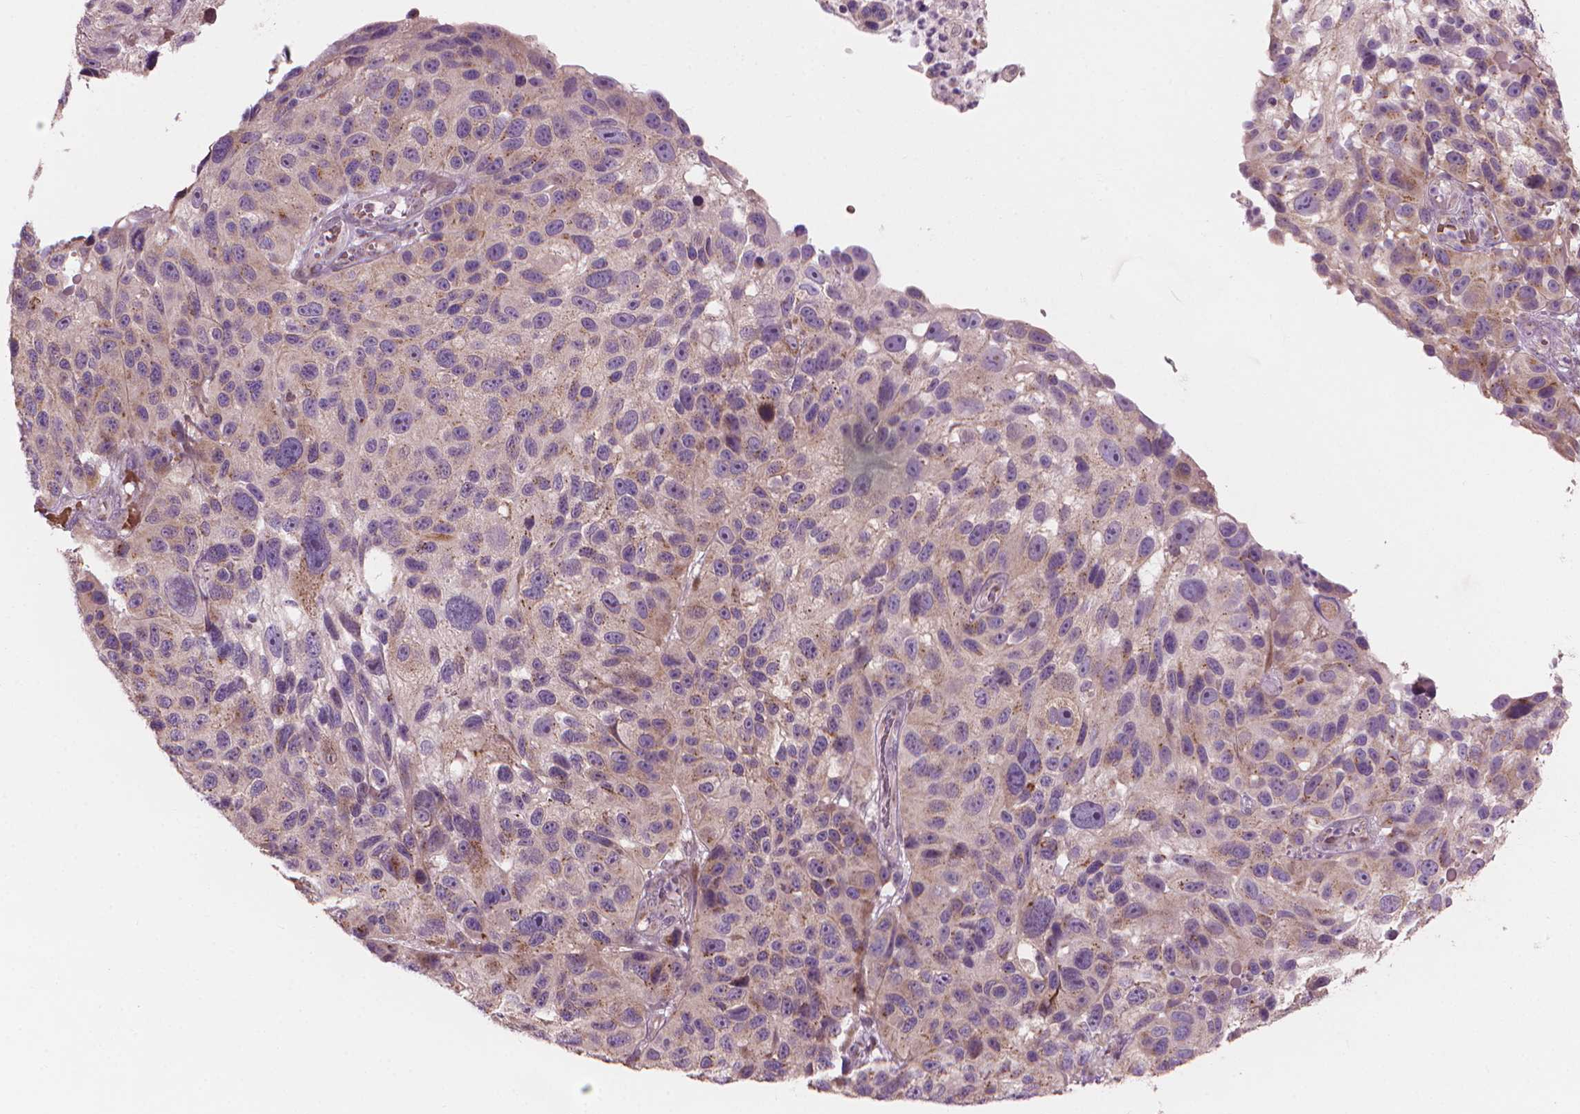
{"staining": {"intensity": "weak", "quantity": "<25%", "location": "cytoplasmic/membranous,nuclear"}, "tissue": "melanoma", "cell_type": "Tumor cells", "image_type": "cancer", "snomed": [{"axis": "morphology", "description": "Malignant melanoma, NOS"}, {"axis": "topography", "description": "Skin"}], "caption": "Tumor cells show no significant protein staining in melanoma.", "gene": "IFFO1", "patient": {"sex": "male", "age": 53}}